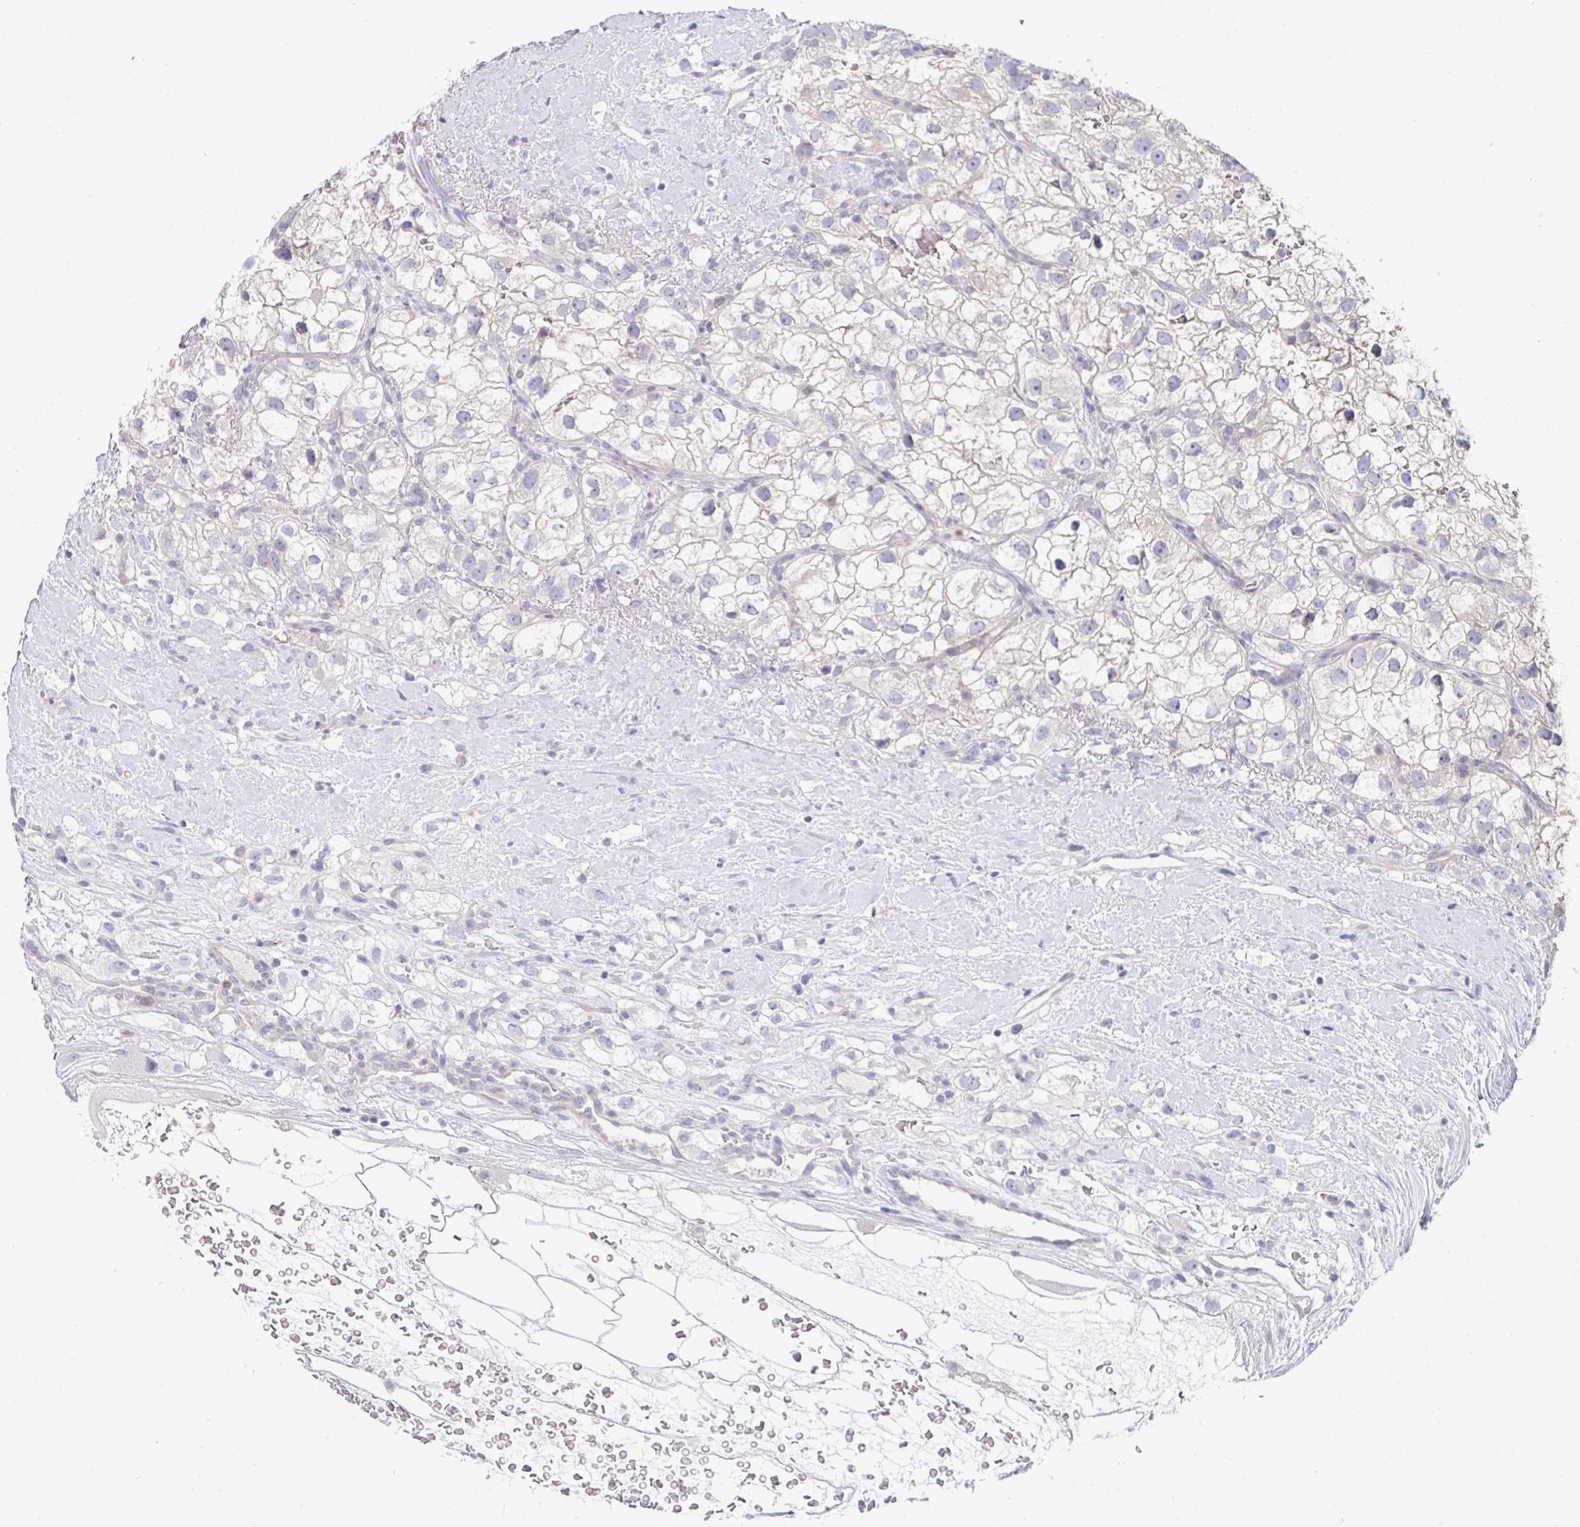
{"staining": {"intensity": "weak", "quantity": "<25%", "location": "cytoplasmic/membranous"}, "tissue": "renal cancer", "cell_type": "Tumor cells", "image_type": "cancer", "snomed": [{"axis": "morphology", "description": "Adenocarcinoma, NOS"}, {"axis": "topography", "description": "Kidney"}], "caption": "Micrograph shows no significant protein expression in tumor cells of renal cancer.", "gene": "PTPRD", "patient": {"sex": "male", "age": 59}}